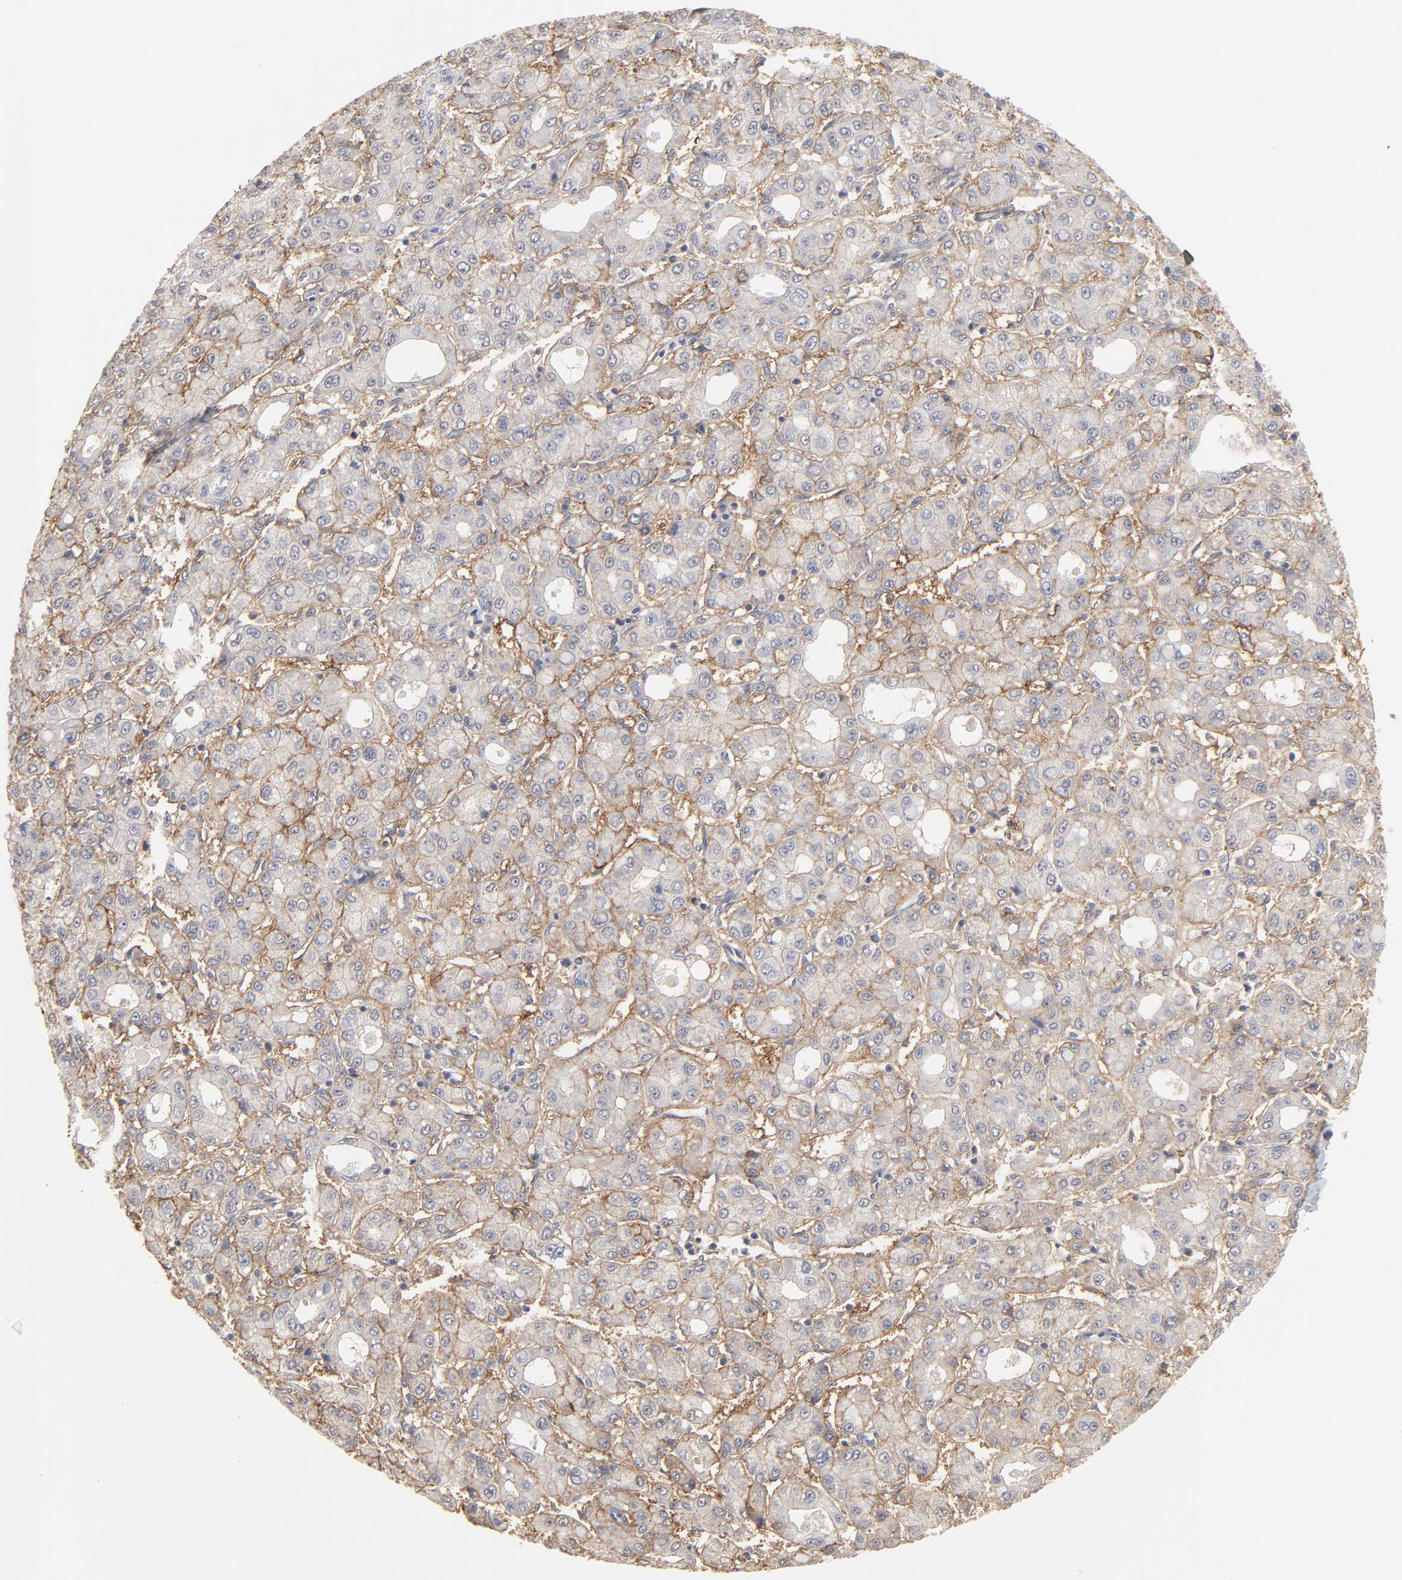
{"staining": {"intensity": "moderate", "quantity": ">75%", "location": "cytoplasmic/membranous"}, "tissue": "liver cancer", "cell_type": "Tumor cells", "image_type": "cancer", "snomed": [{"axis": "morphology", "description": "Carcinoma, Hepatocellular, NOS"}, {"axis": "topography", "description": "Liver"}], "caption": "Immunohistochemical staining of human liver cancer (hepatocellular carcinoma) displays medium levels of moderate cytoplasmic/membranous protein expression in about >75% of tumor cells. (Brightfield microscopy of DAB IHC at high magnification).", "gene": "SLC16A1", "patient": {"sex": "male", "age": 69}}